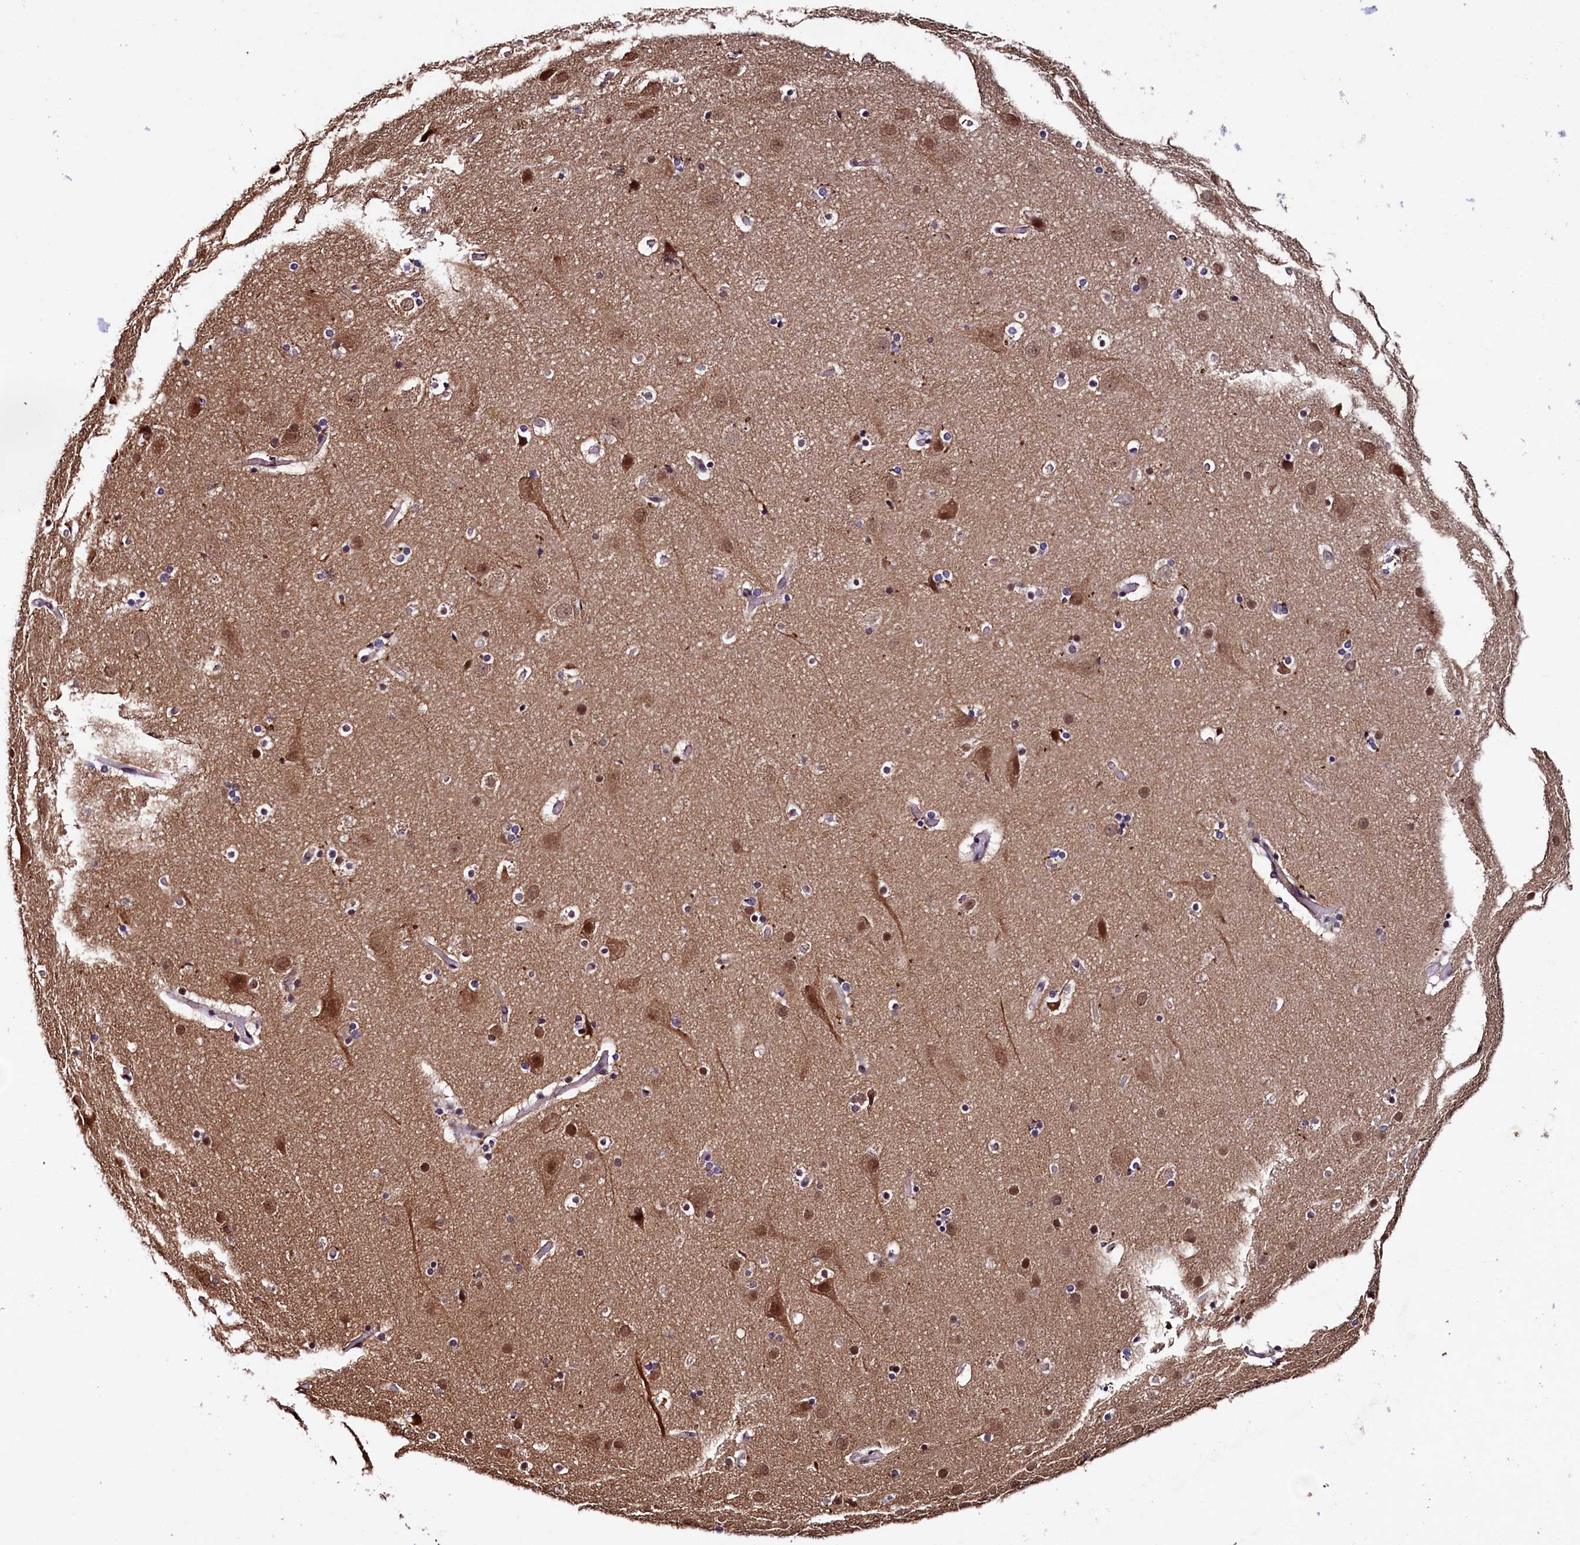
{"staining": {"intensity": "weak", "quantity": ">75%", "location": "cytoplasmic/membranous"}, "tissue": "cerebral cortex", "cell_type": "Endothelial cells", "image_type": "normal", "snomed": [{"axis": "morphology", "description": "Normal tissue, NOS"}, {"axis": "topography", "description": "Cerebral cortex"}], "caption": "DAB (3,3'-diaminobenzidine) immunohistochemical staining of normal cerebral cortex reveals weak cytoplasmic/membranous protein staining in approximately >75% of endothelial cells. (DAB (3,3'-diaminobenzidine) IHC, brown staining for protein, blue staining for nuclei).", "gene": "LEO1", "patient": {"sex": "male", "age": 57}}